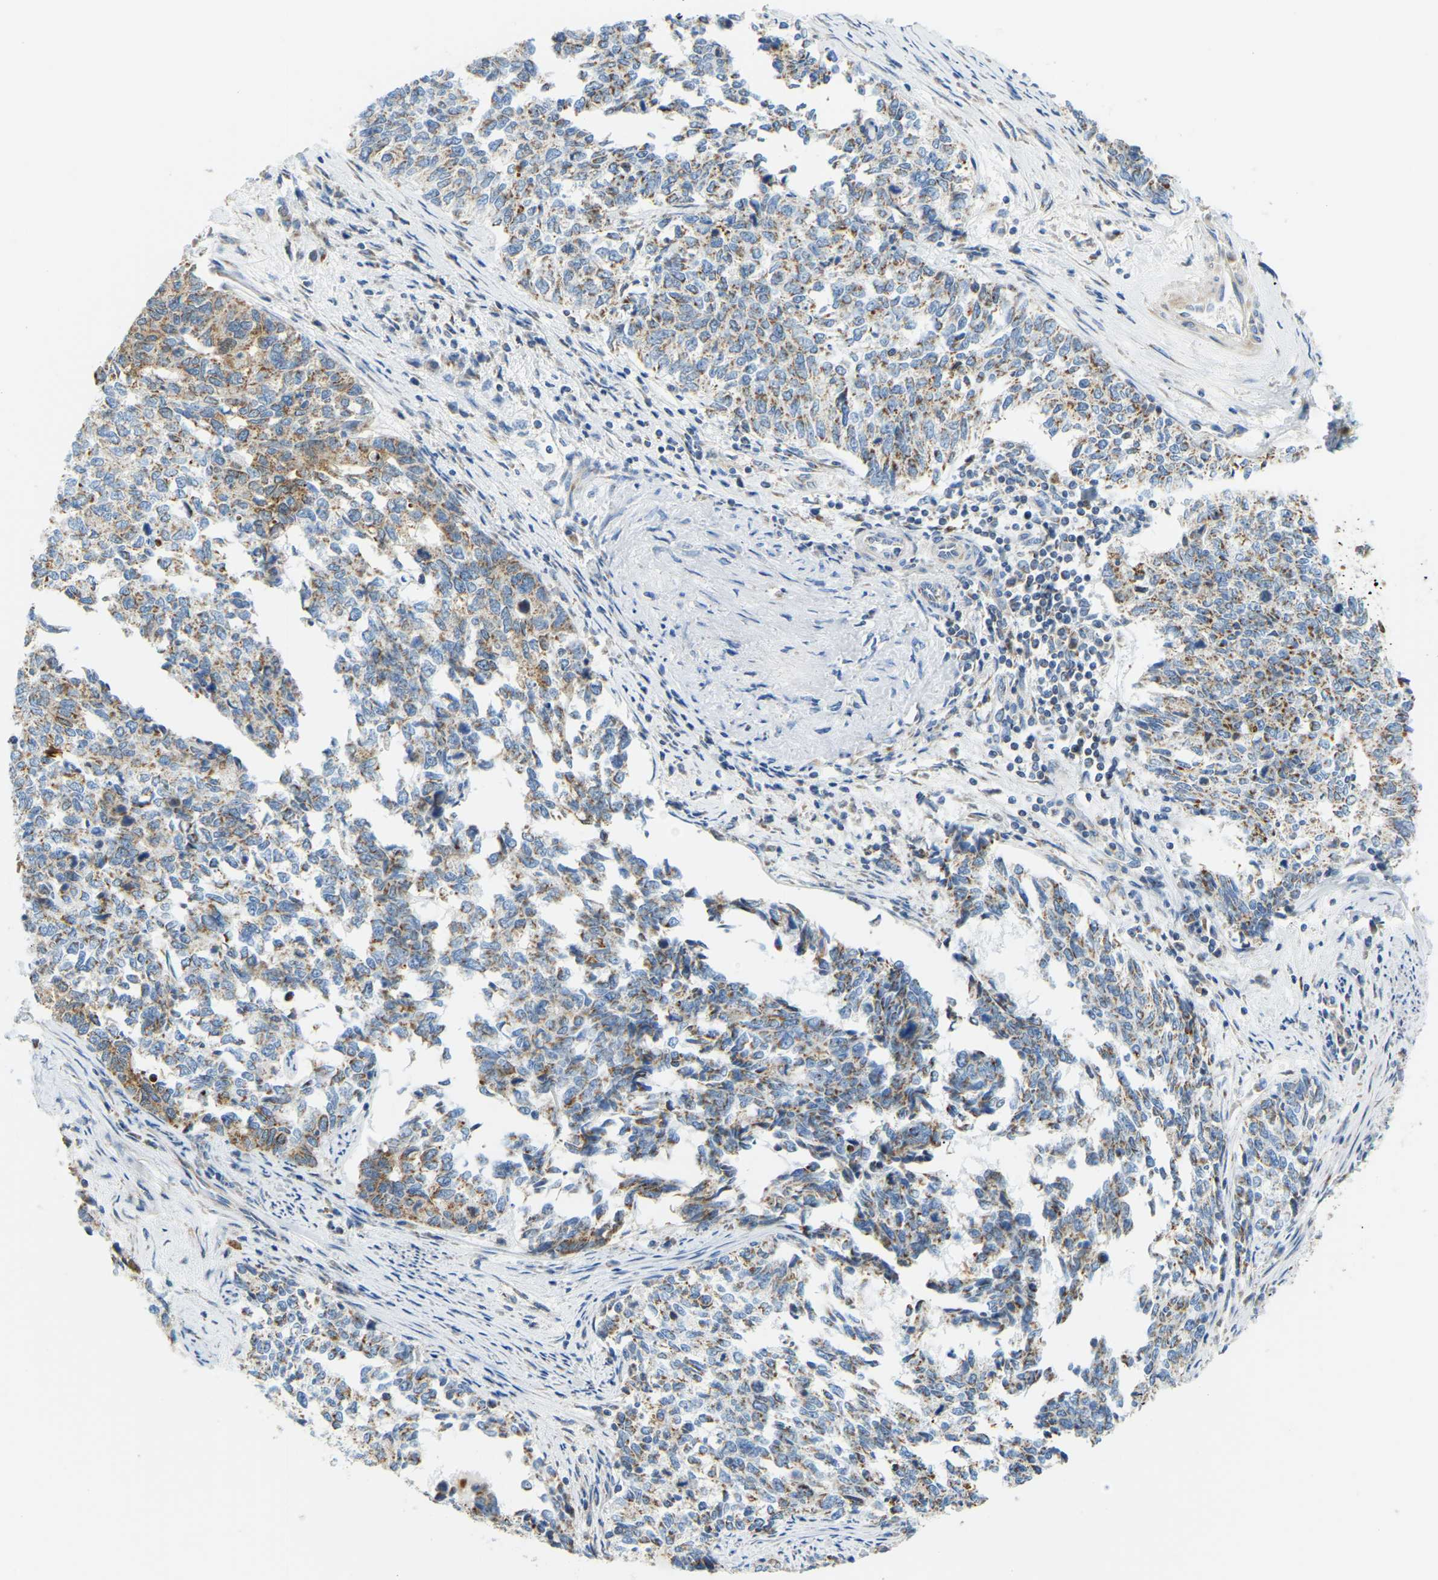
{"staining": {"intensity": "moderate", "quantity": "25%-75%", "location": "cytoplasmic/membranous"}, "tissue": "cervical cancer", "cell_type": "Tumor cells", "image_type": "cancer", "snomed": [{"axis": "morphology", "description": "Squamous cell carcinoma, NOS"}, {"axis": "topography", "description": "Cervix"}], "caption": "The photomicrograph shows immunohistochemical staining of squamous cell carcinoma (cervical). There is moderate cytoplasmic/membranous staining is identified in approximately 25%-75% of tumor cells.", "gene": "GDA", "patient": {"sex": "female", "age": 63}}